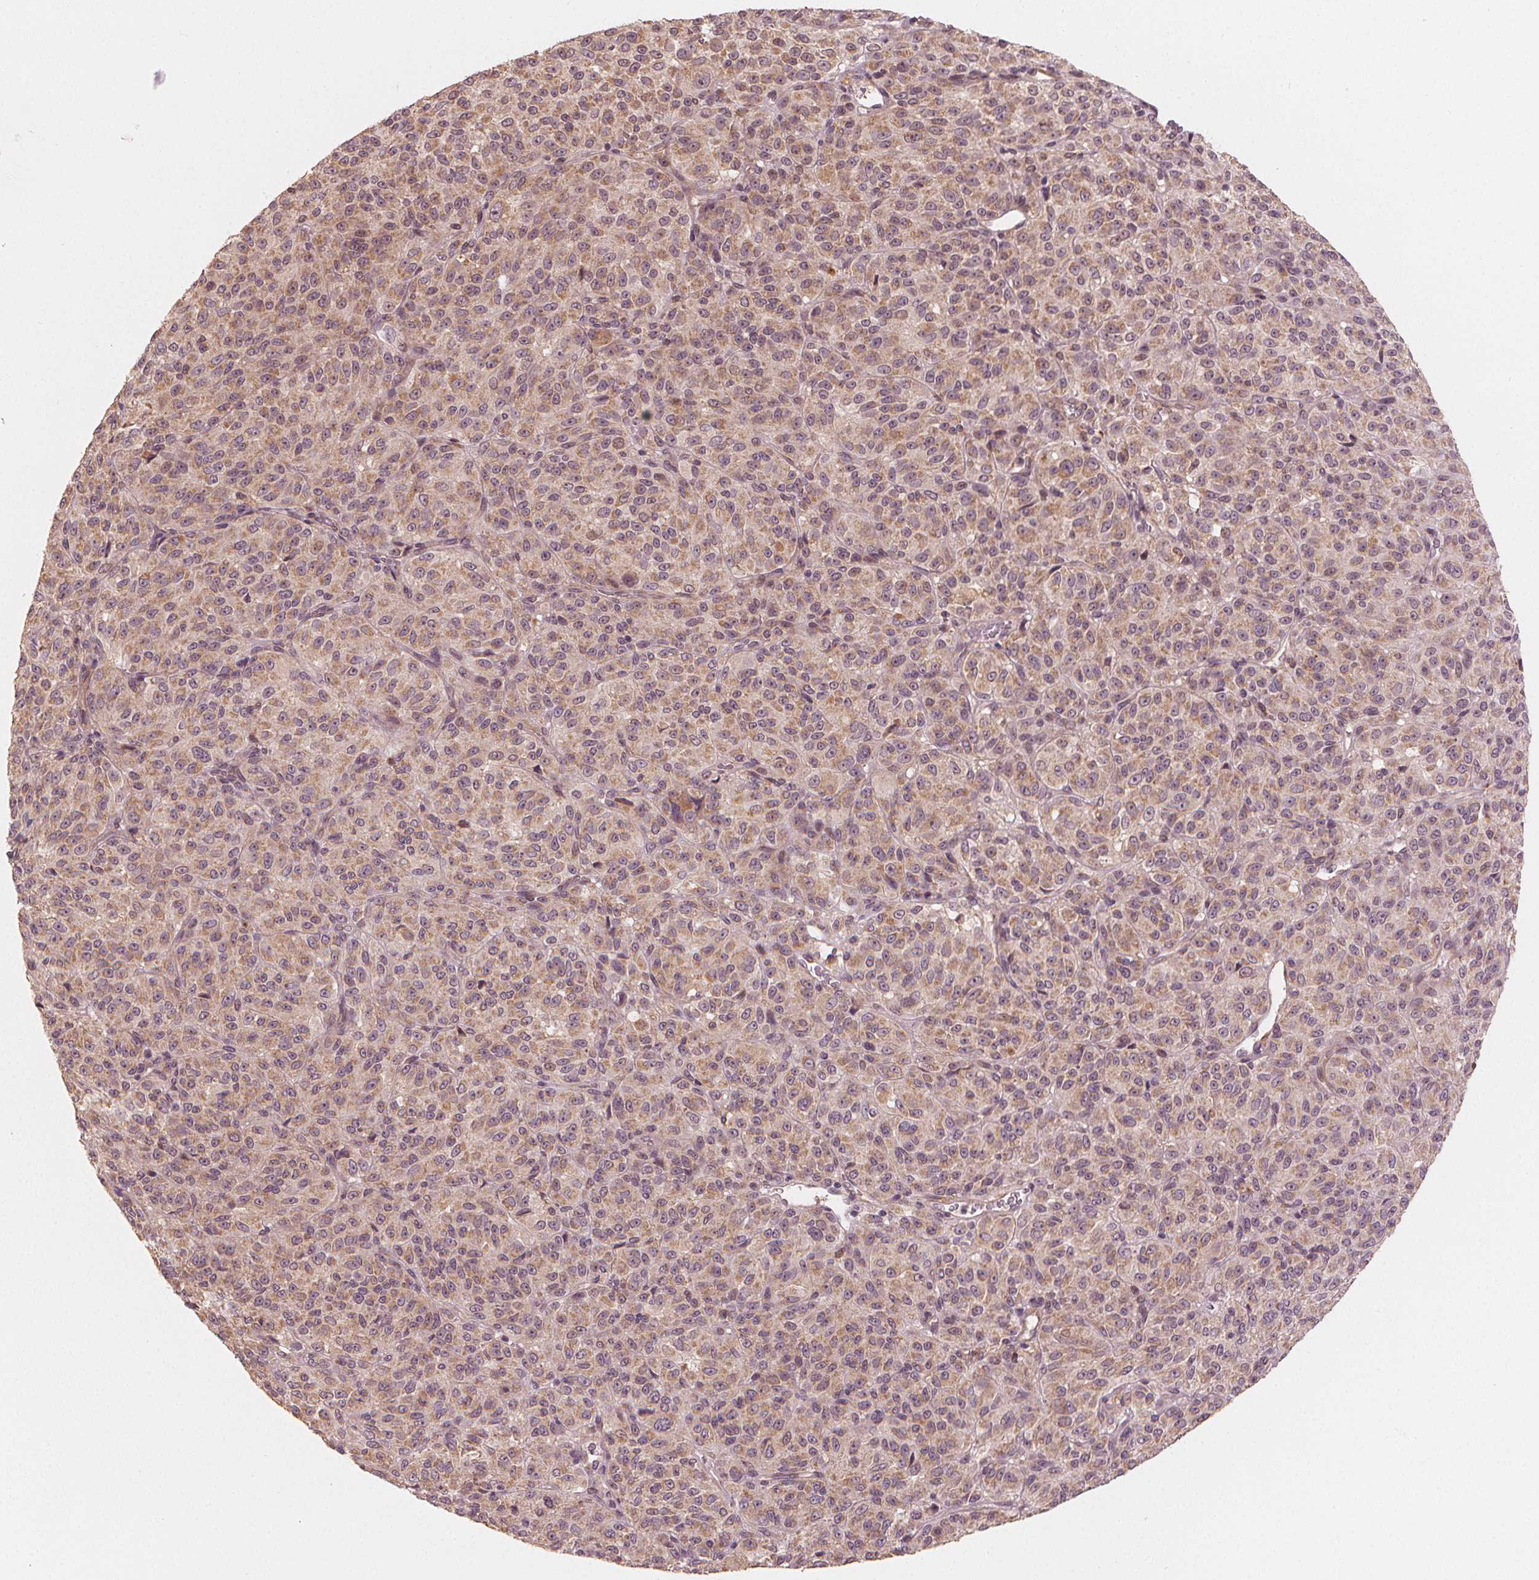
{"staining": {"intensity": "moderate", "quantity": "<25%", "location": "cytoplasmic/membranous"}, "tissue": "melanoma", "cell_type": "Tumor cells", "image_type": "cancer", "snomed": [{"axis": "morphology", "description": "Malignant melanoma, Metastatic site"}, {"axis": "topography", "description": "Brain"}], "caption": "DAB immunohistochemical staining of human malignant melanoma (metastatic site) reveals moderate cytoplasmic/membranous protein staining in approximately <25% of tumor cells.", "gene": "CLBA1", "patient": {"sex": "female", "age": 56}}